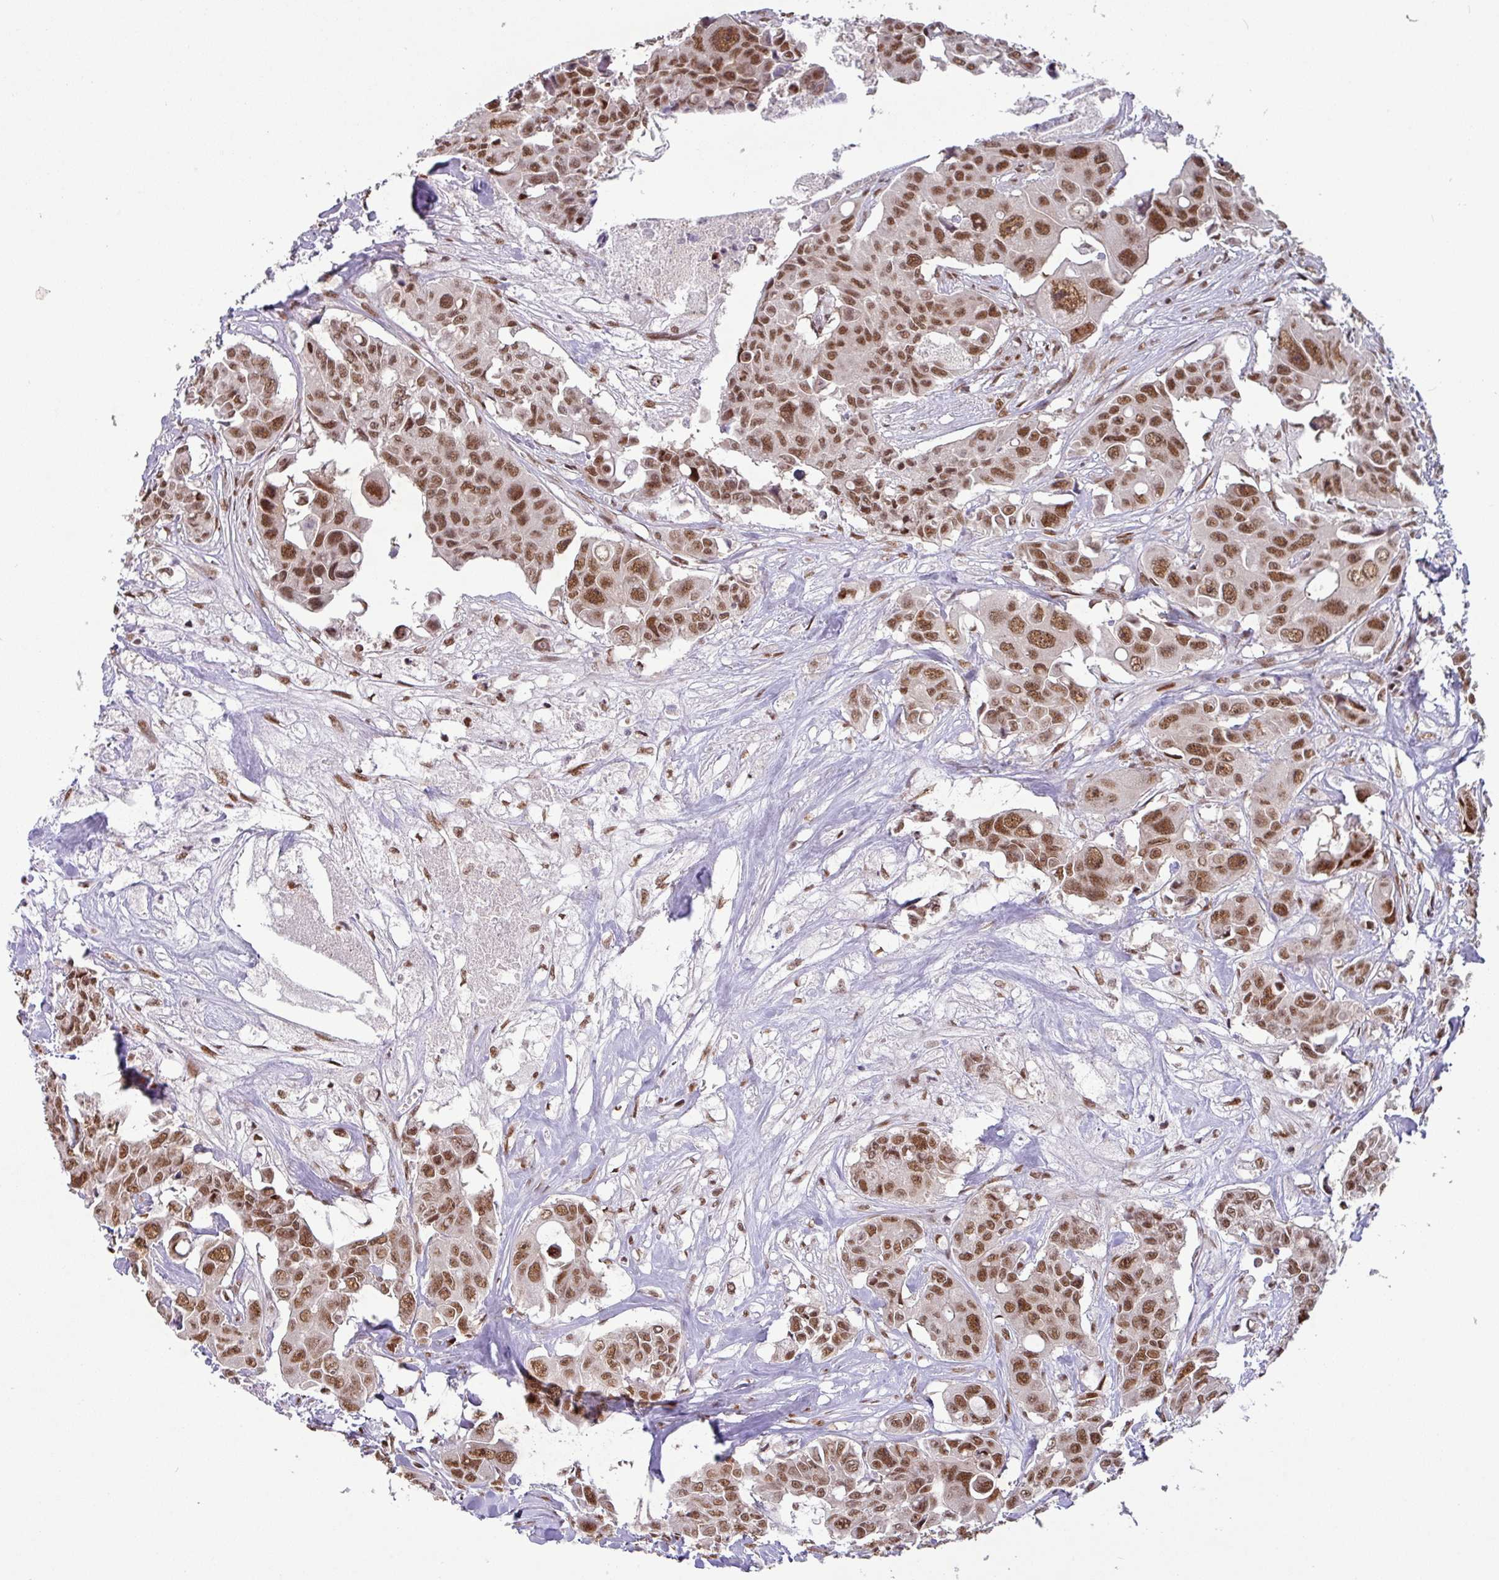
{"staining": {"intensity": "moderate", "quantity": ">75%", "location": "nuclear"}, "tissue": "colorectal cancer", "cell_type": "Tumor cells", "image_type": "cancer", "snomed": [{"axis": "morphology", "description": "Adenocarcinoma, NOS"}, {"axis": "topography", "description": "Rectum"}], "caption": "Colorectal cancer (adenocarcinoma) stained with a protein marker exhibits moderate staining in tumor cells.", "gene": "SRSF2", "patient": {"sex": "male", "age": 87}}